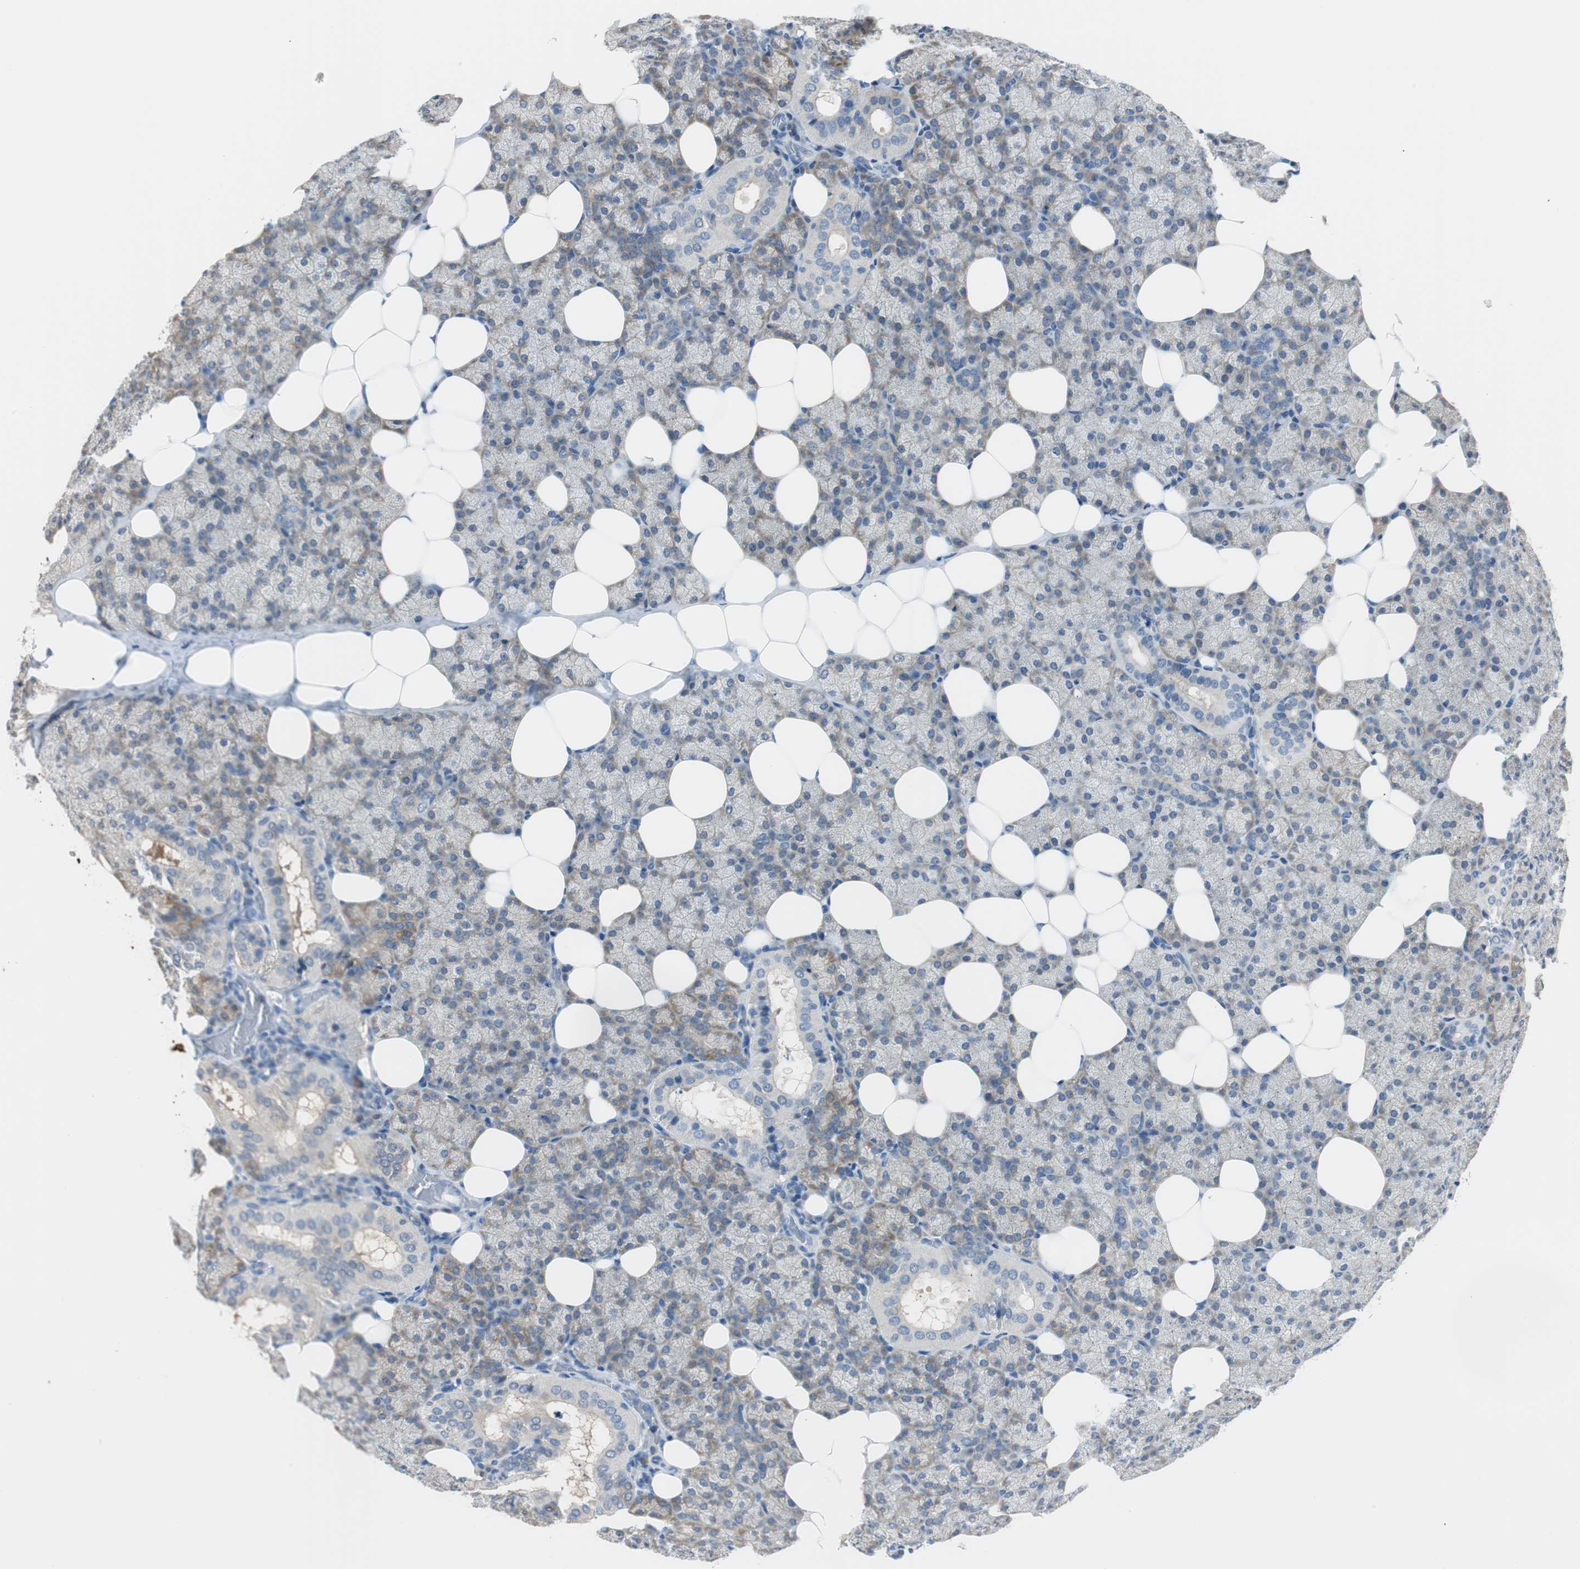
{"staining": {"intensity": "weak", "quantity": "25%-75%", "location": "cytoplasmic/membranous"}, "tissue": "salivary gland", "cell_type": "Glandular cells", "image_type": "normal", "snomed": [{"axis": "morphology", "description": "Normal tissue, NOS"}, {"axis": "topography", "description": "Lymph node"}, {"axis": "topography", "description": "Salivary gland"}], "caption": "A high-resolution image shows IHC staining of normal salivary gland, which displays weak cytoplasmic/membranous positivity in about 25%-75% of glandular cells. The staining is performed using DAB brown chromogen to label protein expression. The nuclei are counter-stained blue using hematoxylin.", "gene": "FBP1", "patient": {"sex": "male", "age": 8}}